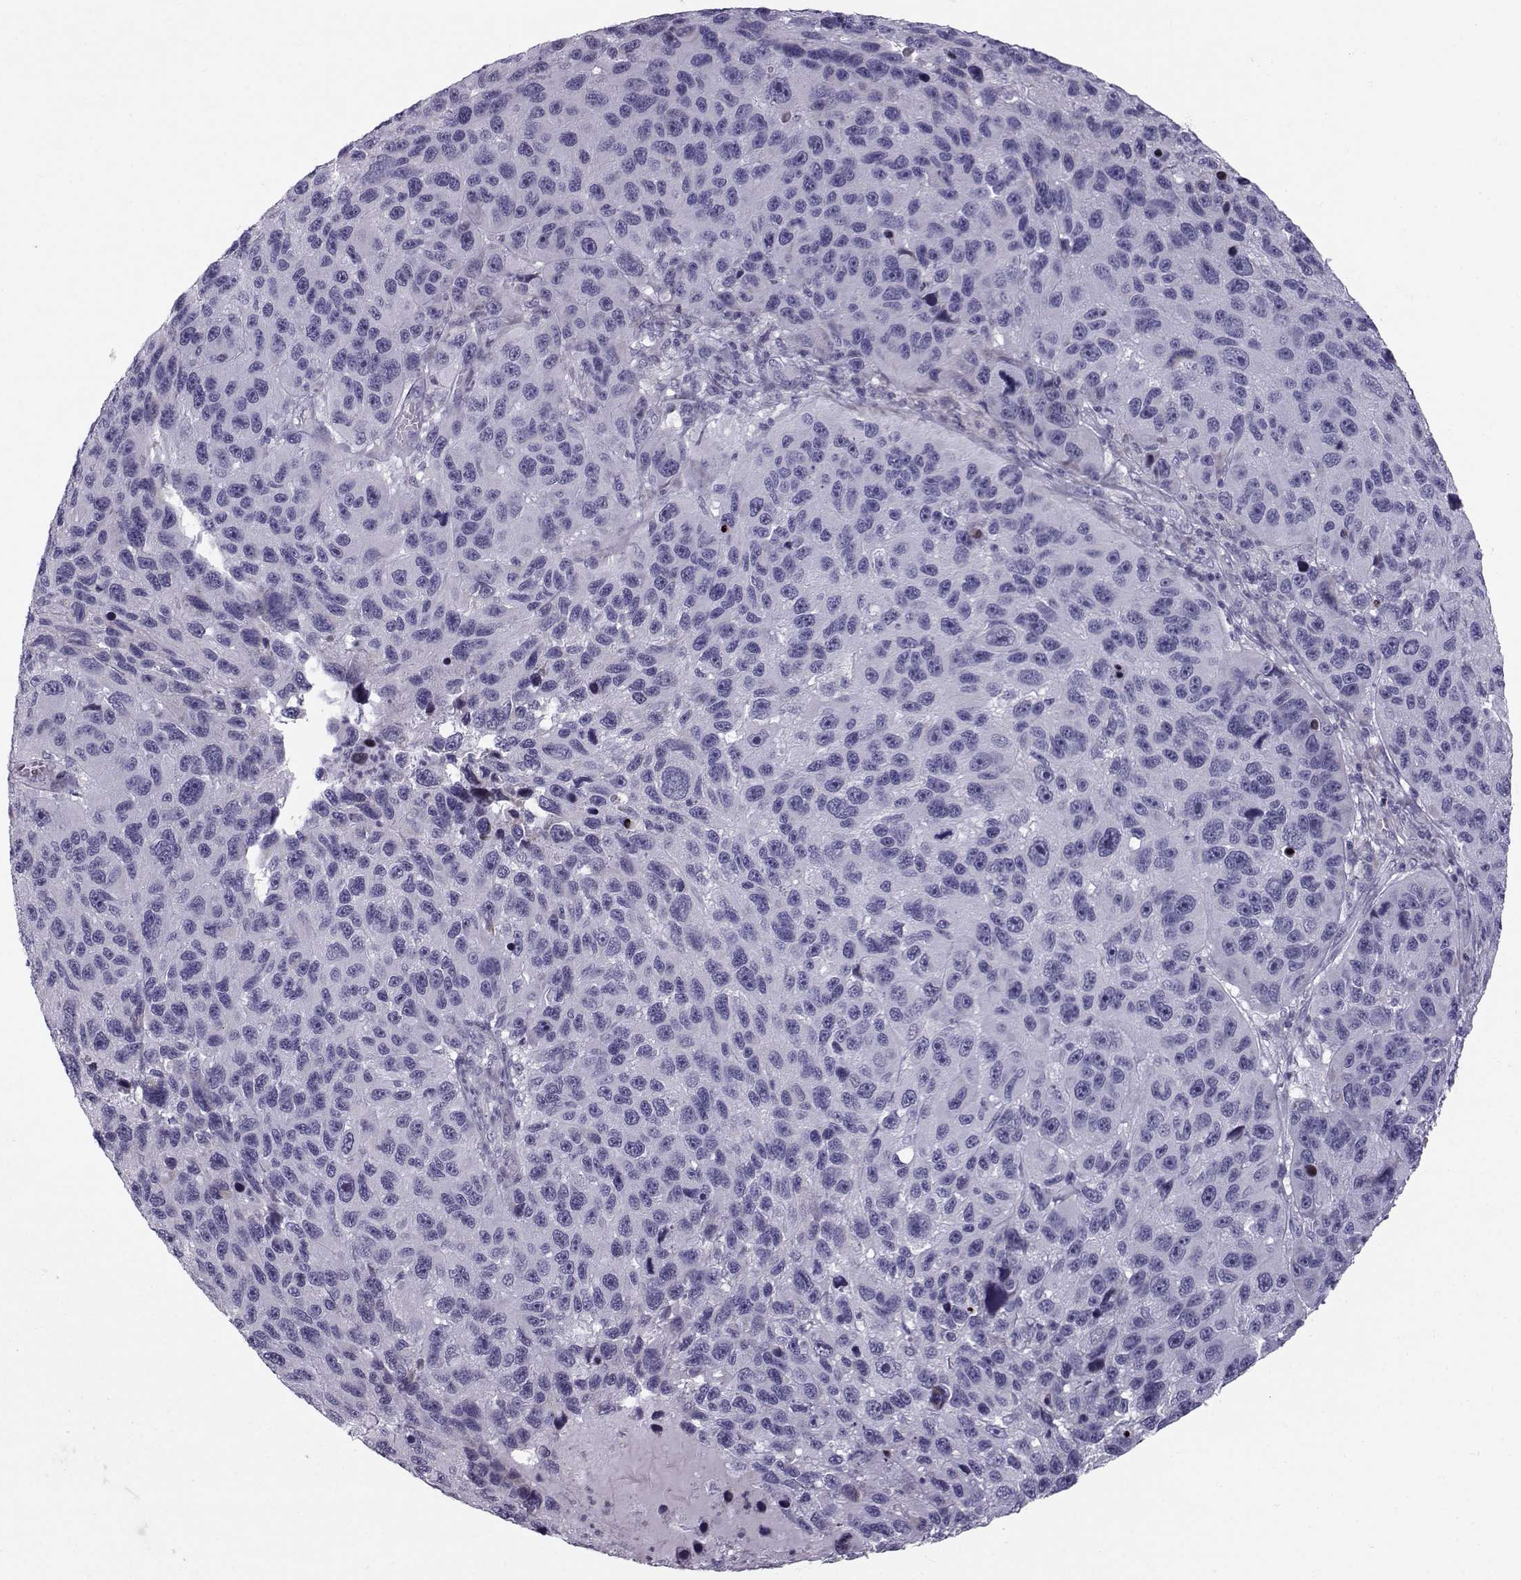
{"staining": {"intensity": "negative", "quantity": "none", "location": "none"}, "tissue": "melanoma", "cell_type": "Tumor cells", "image_type": "cancer", "snomed": [{"axis": "morphology", "description": "Malignant melanoma, NOS"}, {"axis": "topography", "description": "Skin"}], "caption": "Melanoma was stained to show a protein in brown. There is no significant staining in tumor cells.", "gene": "DMRT3", "patient": {"sex": "male", "age": 53}}